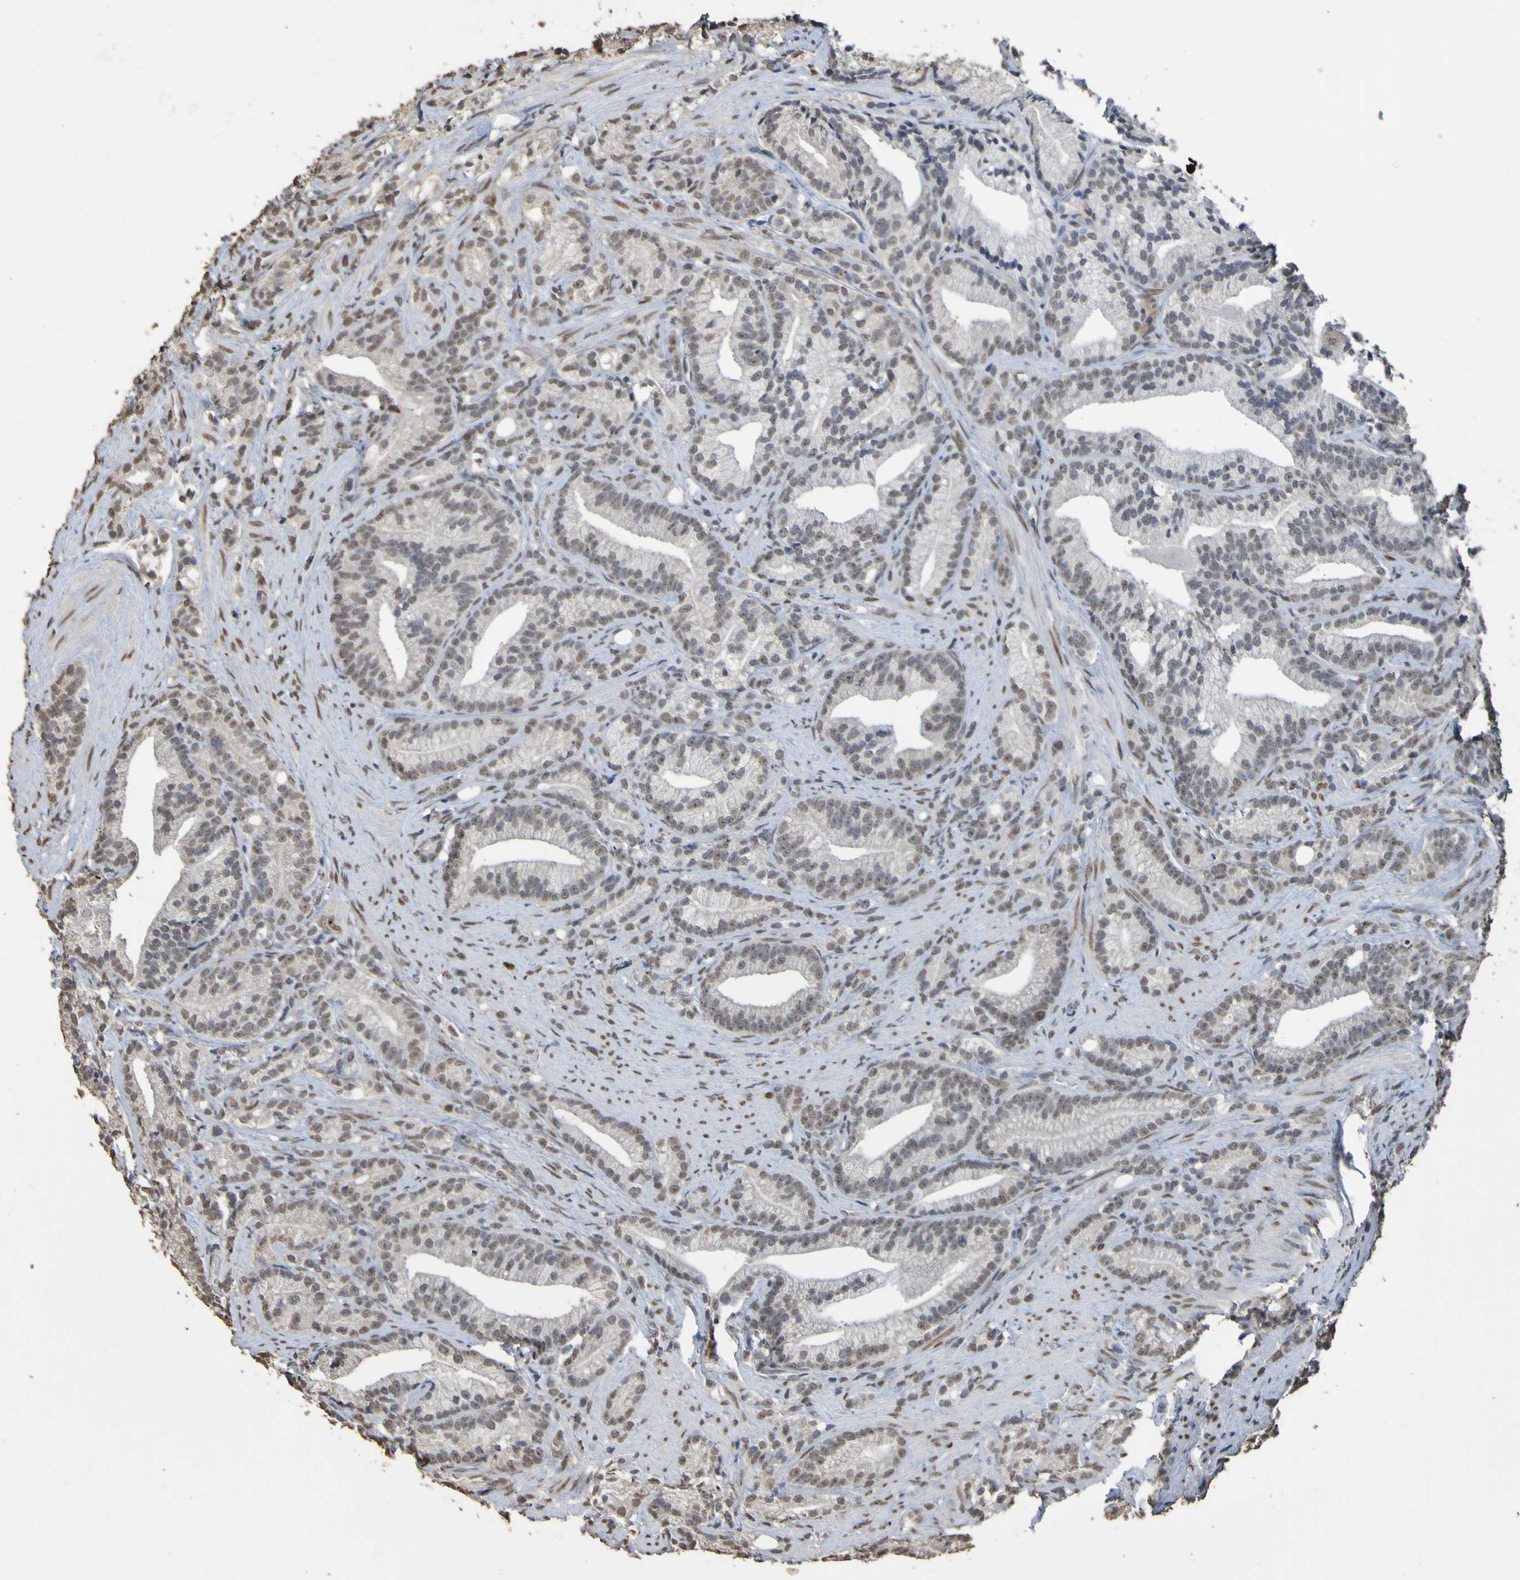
{"staining": {"intensity": "weak", "quantity": ">75%", "location": "nuclear"}, "tissue": "prostate cancer", "cell_type": "Tumor cells", "image_type": "cancer", "snomed": [{"axis": "morphology", "description": "Adenocarcinoma, Low grade"}, {"axis": "topography", "description": "Prostate"}], "caption": "Immunohistochemical staining of prostate adenocarcinoma (low-grade) exhibits low levels of weak nuclear protein positivity in approximately >75% of tumor cells.", "gene": "ALKBH2", "patient": {"sex": "male", "age": 89}}